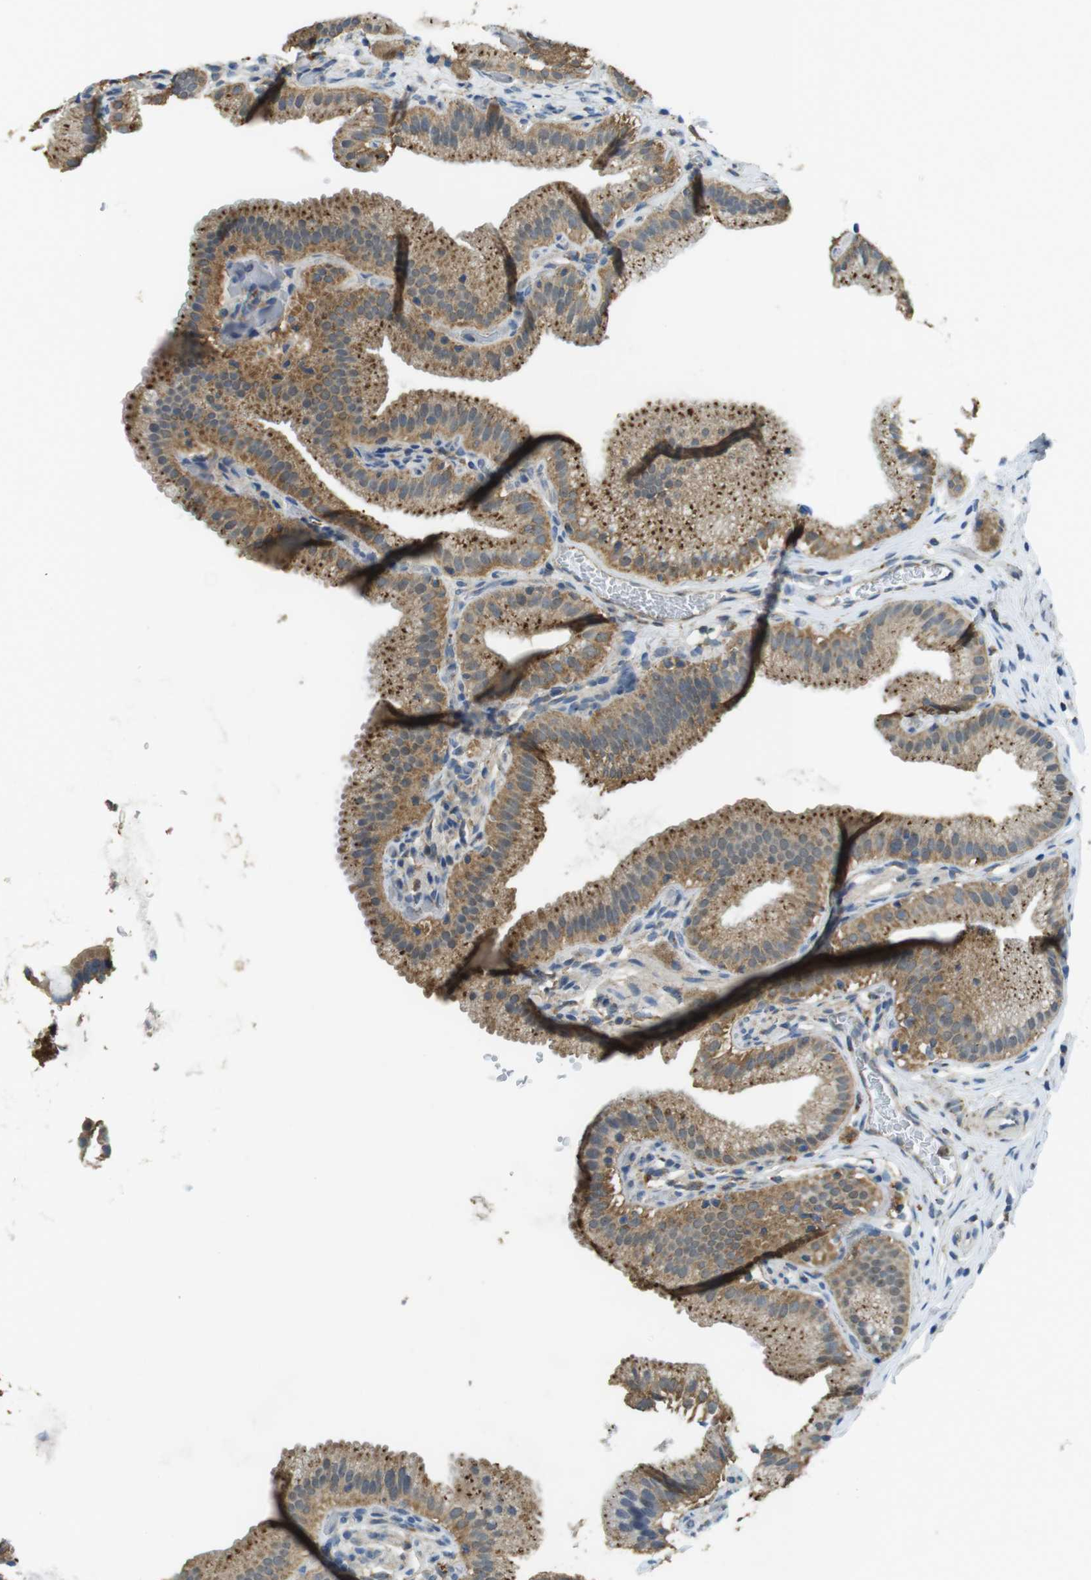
{"staining": {"intensity": "moderate", "quantity": ">75%", "location": "cytoplasmic/membranous"}, "tissue": "gallbladder", "cell_type": "Glandular cells", "image_type": "normal", "snomed": [{"axis": "morphology", "description": "Normal tissue, NOS"}, {"axis": "topography", "description": "Gallbladder"}], "caption": "The photomicrograph exhibits a brown stain indicating the presence of a protein in the cytoplasmic/membranous of glandular cells in gallbladder.", "gene": "BRI3BP", "patient": {"sex": "male", "age": 54}}